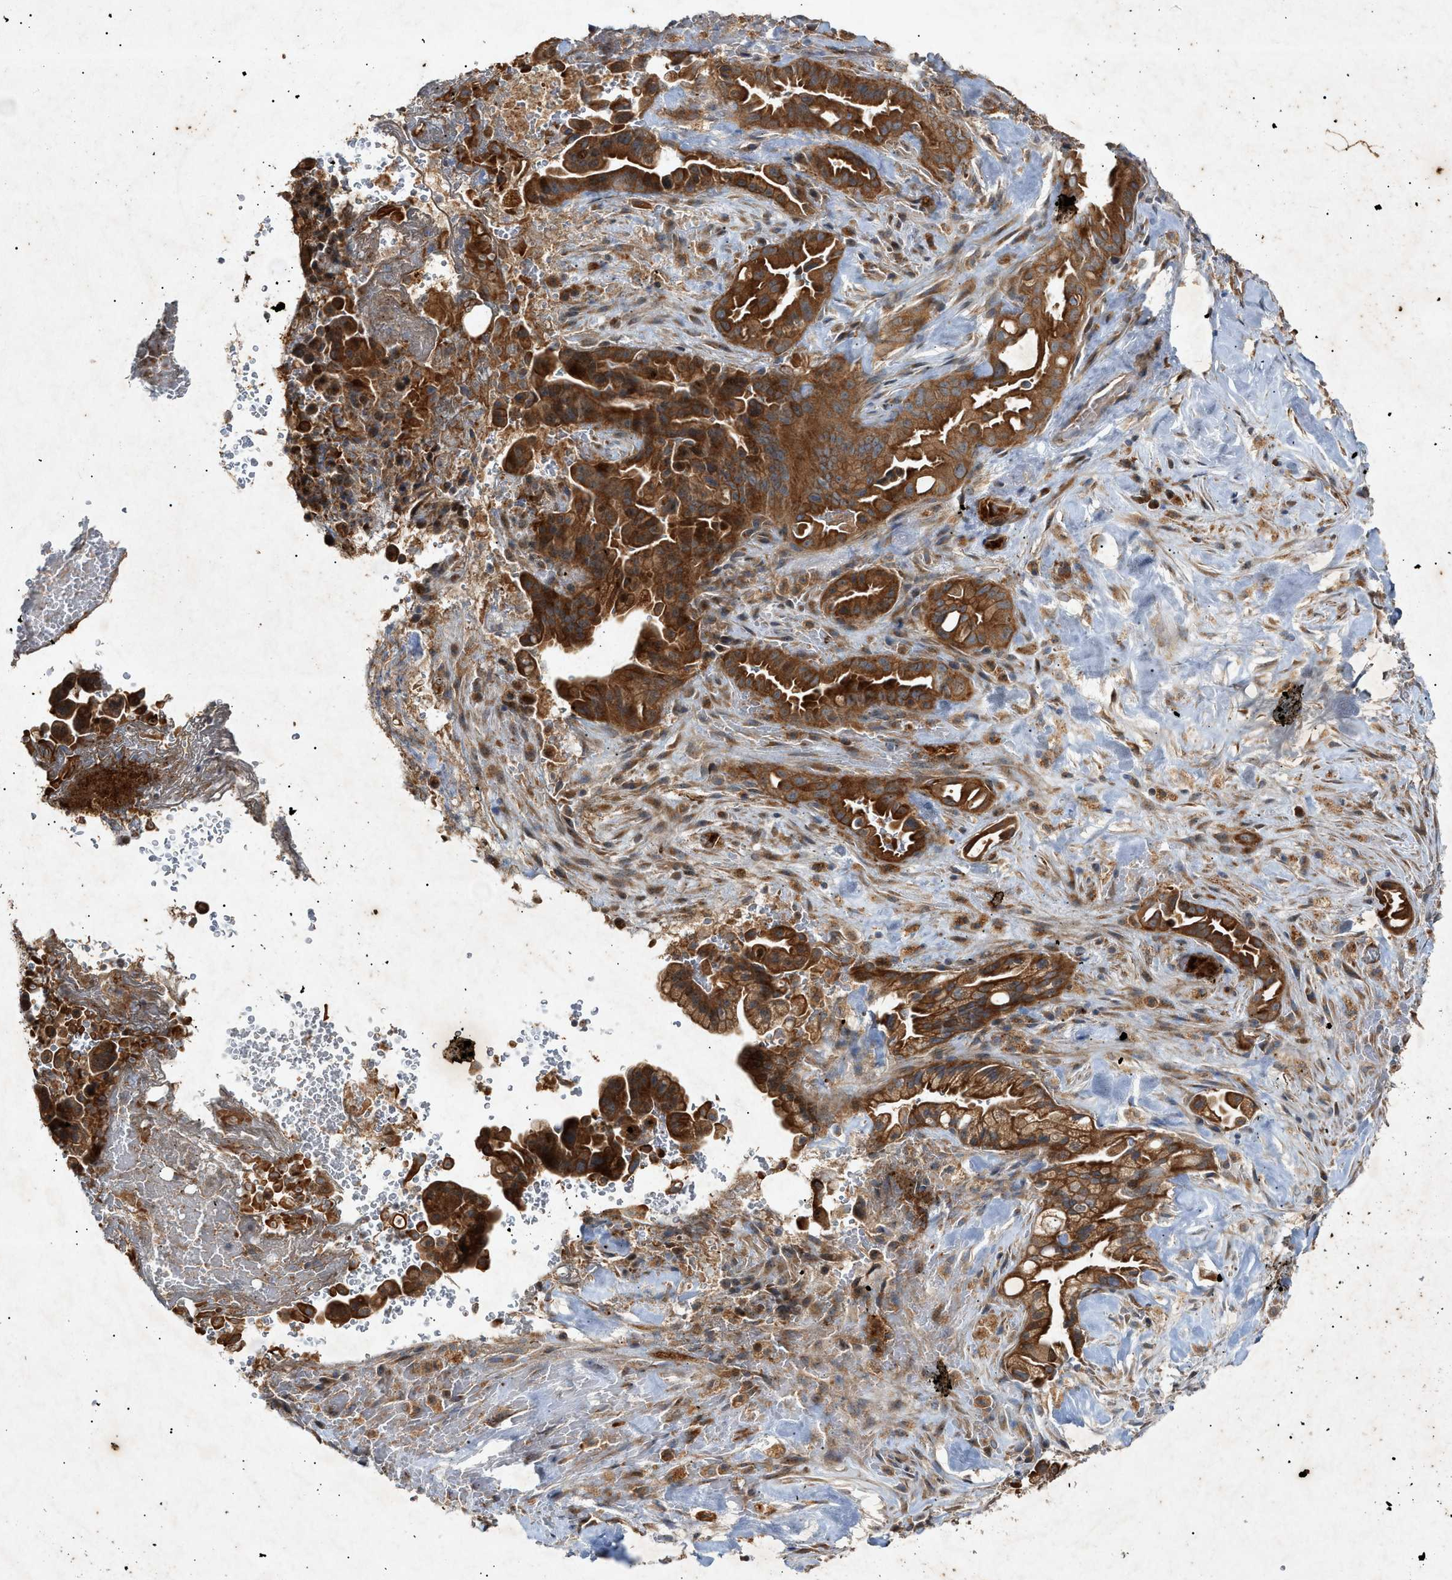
{"staining": {"intensity": "strong", "quantity": ">75%", "location": "cytoplasmic/membranous"}, "tissue": "liver cancer", "cell_type": "Tumor cells", "image_type": "cancer", "snomed": [{"axis": "morphology", "description": "Cholangiocarcinoma"}, {"axis": "topography", "description": "Liver"}], "caption": "Human liver cancer (cholangiocarcinoma) stained for a protein (brown) exhibits strong cytoplasmic/membranous positive positivity in approximately >75% of tumor cells.", "gene": "MTCH1", "patient": {"sex": "female", "age": 68}}